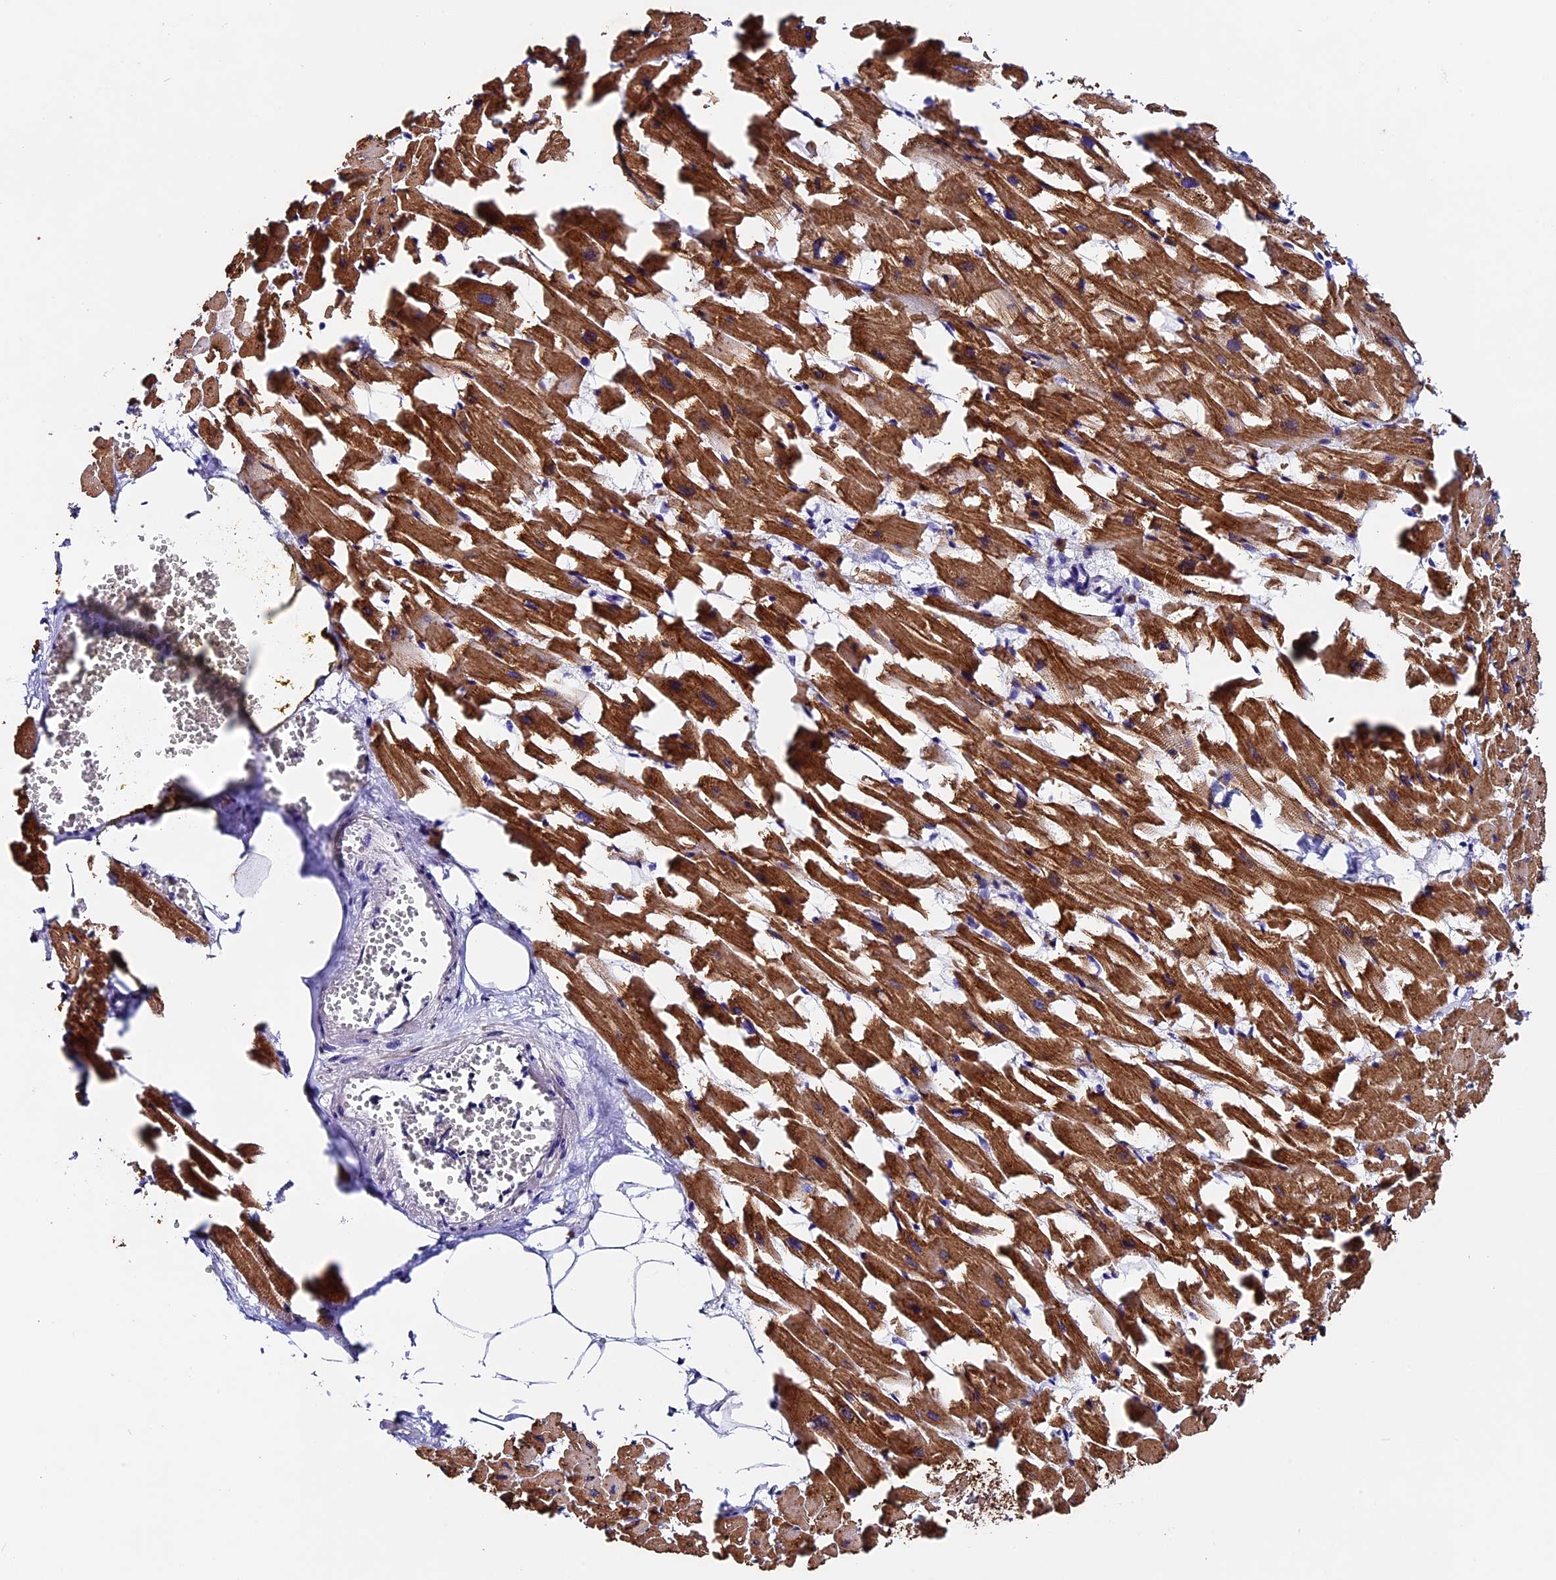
{"staining": {"intensity": "strong", "quantity": ">75%", "location": "cytoplasmic/membranous"}, "tissue": "heart muscle", "cell_type": "Cardiomyocytes", "image_type": "normal", "snomed": [{"axis": "morphology", "description": "Normal tissue, NOS"}, {"axis": "topography", "description": "Heart"}], "caption": "Heart muscle stained for a protein (brown) exhibits strong cytoplasmic/membranous positive staining in about >75% of cardiomyocytes.", "gene": "FBXW9", "patient": {"sex": "female", "age": 64}}